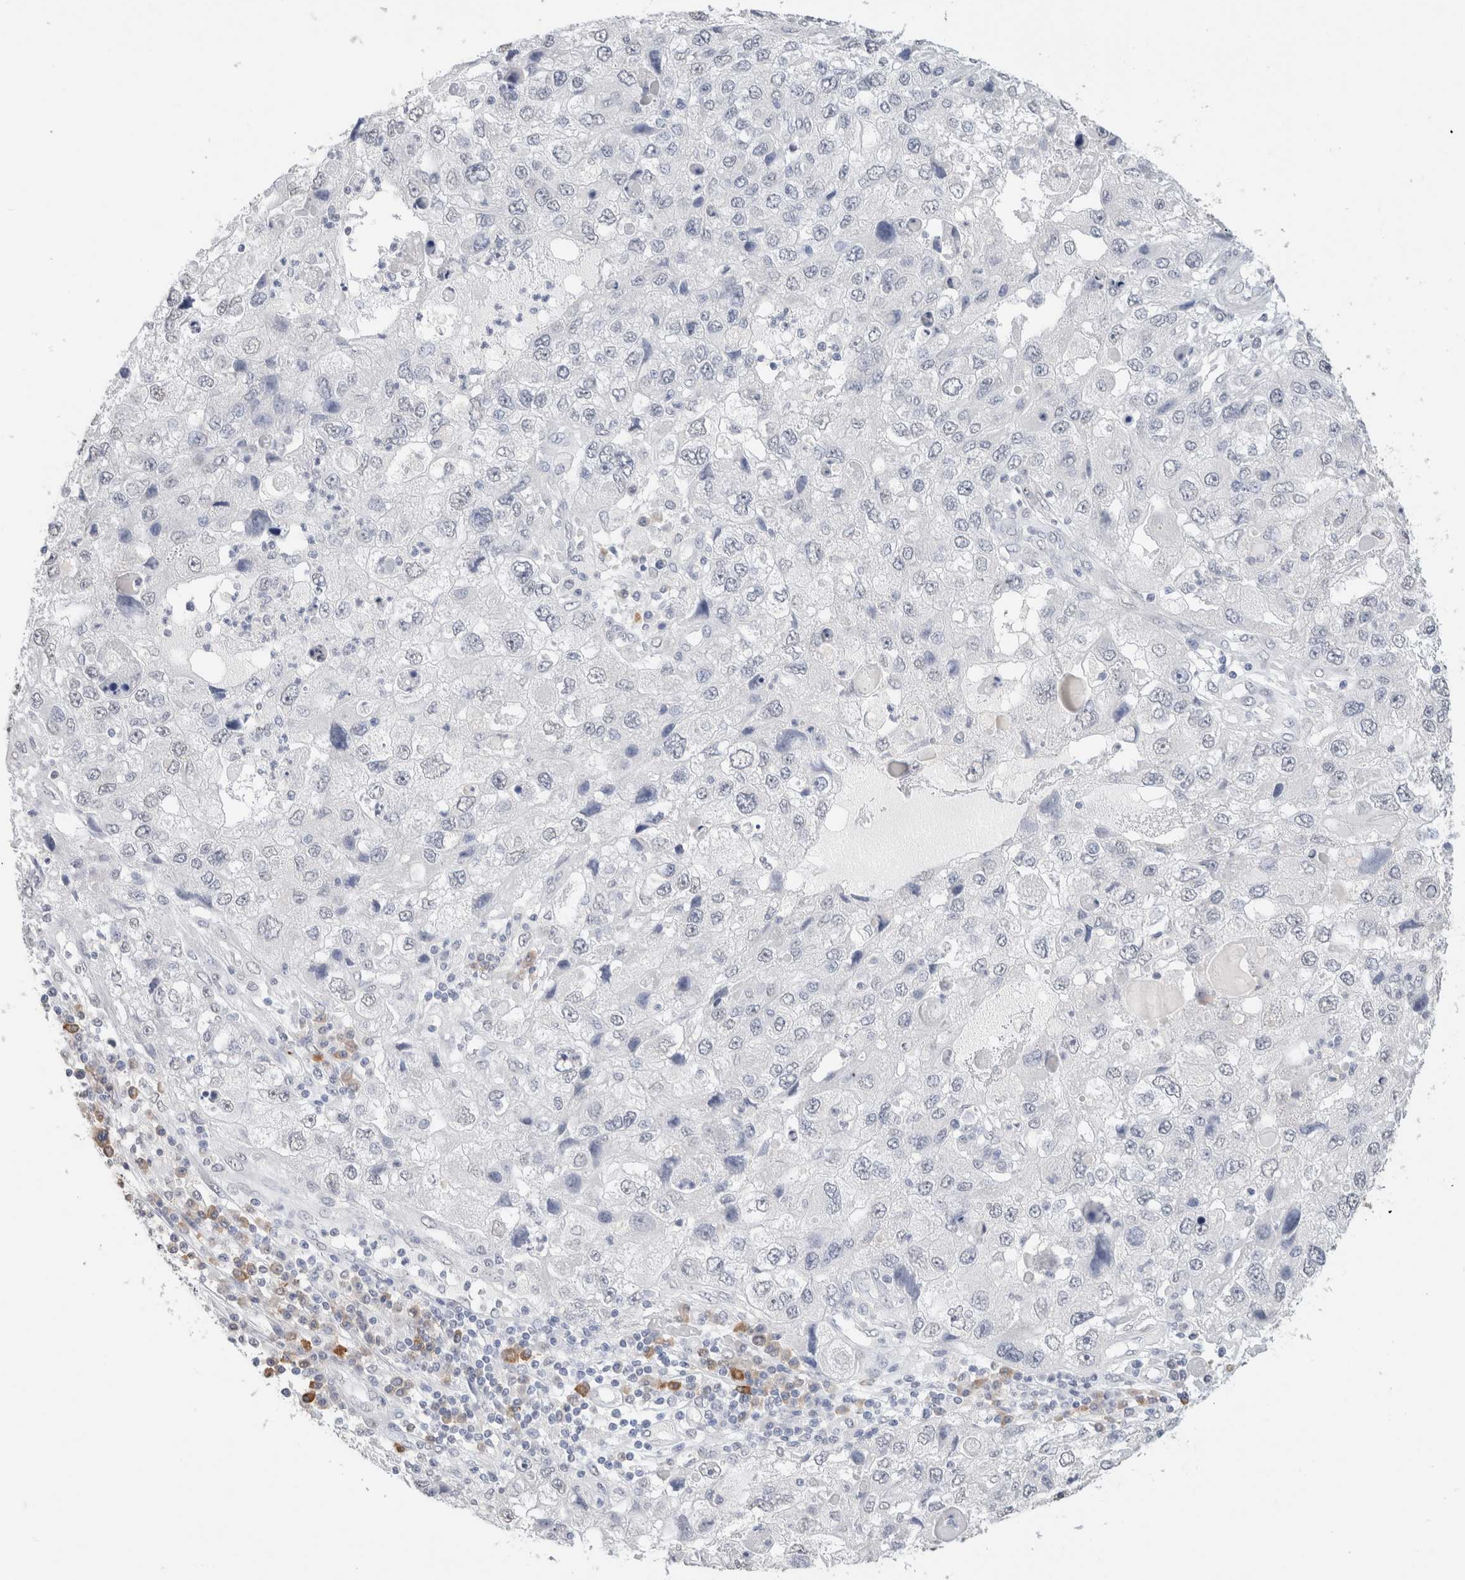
{"staining": {"intensity": "negative", "quantity": "none", "location": "none"}, "tissue": "endometrial cancer", "cell_type": "Tumor cells", "image_type": "cancer", "snomed": [{"axis": "morphology", "description": "Adenocarcinoma, NOS"}, {"axis": "topography", "description": "Endometrium"}], "caption": "Endometrial cancer was stained to show a protein in brown. There is no significant expression in tumor cells.", "gene": "CD80", "patient": {"sex": "female", "age": 49}}